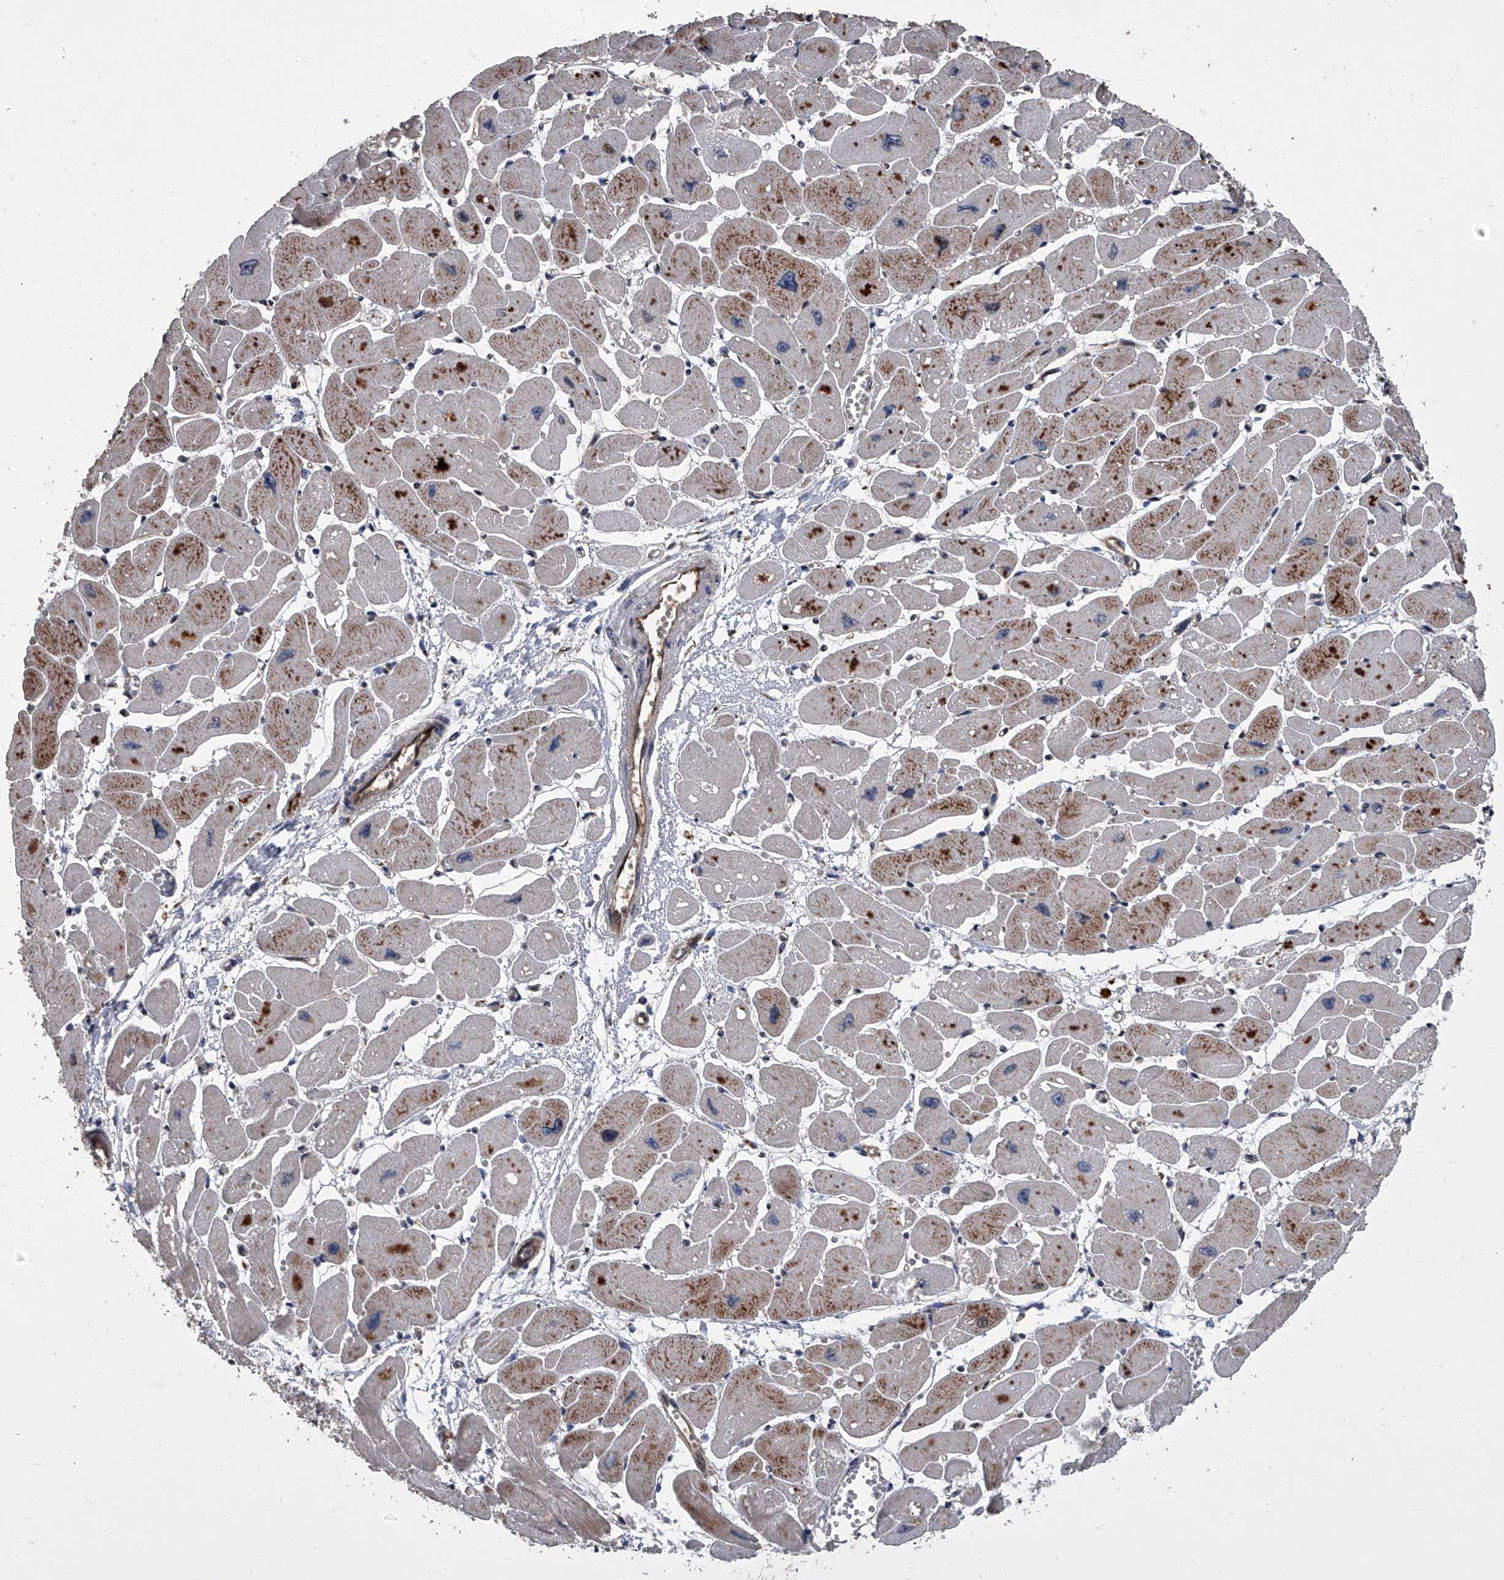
{"staining": {"intensity": "moderate", "quantity": "25%-75%", "location": "cytoplasmic/membranous,nuclear"}, "tissue": "heart muscle", "cell_type": "Cardiomyocytes", "image_type": "normal", "snomed": [{"axis": "morphology", "description": "Normal tissue, NOS"}, {"axis": "topography", "description": "Heart"}], "caption": "High-magnification brightfield microscopy of unremarkable heart muscle stained with DAB (3,3'-diaminobenzidine) (brown) and counterstained with hematoxylin (blue). cardiomyocytes exhibit moderate cytoplasmic/membranous,nuclear positivity is seen in about25%-75% of cells.", "gene": "LRRC8C", "patient": {"sex": "female", "age": 54}}